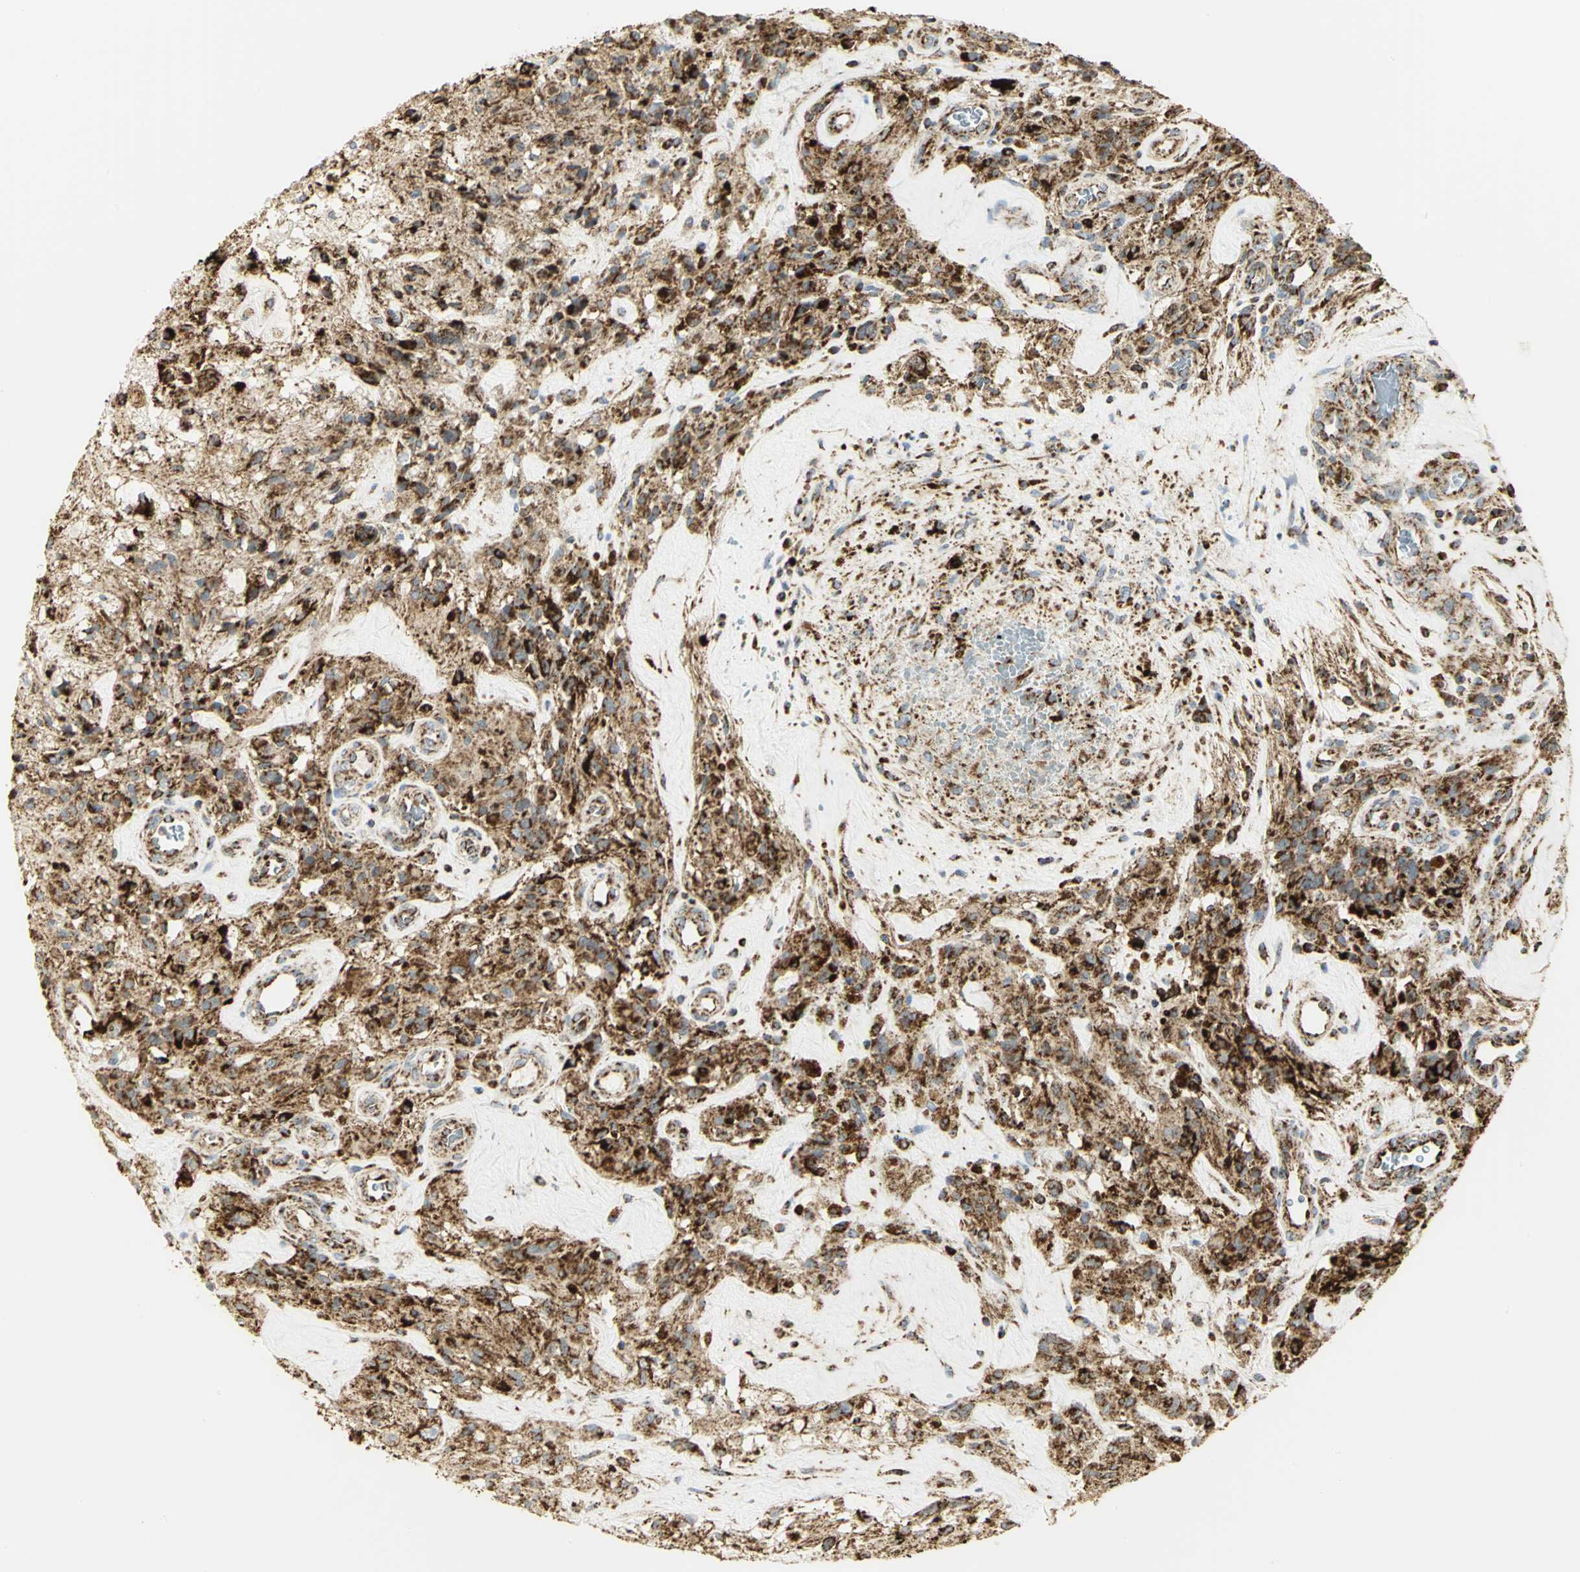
{"staining": {"intensity": "strong", "quantity": ">75%", "location": "cytoplasmic/membranous"}, "tissue": "glioma", "cell_type": "Tumor cells", "image_type": "cancer", "snomed": [{"axis": "morphology", "description": "Normal tissue, NOS"}, {"axis": "morphology", "description": "Glioma, malignant, High grade"}, {"axis": "topography", "description": "Cerebral cortex"}], "caption": "Immunohistochemical staining of malignant glioma (high-grade) displays strong cytoplasmic/membranous protein expression in about >75% of tumor cells. (Brightfield microscopy of DAB IHC at high magnification).", "gene": "VDAC1", "patient": {"sex": "male", "age": 56}}